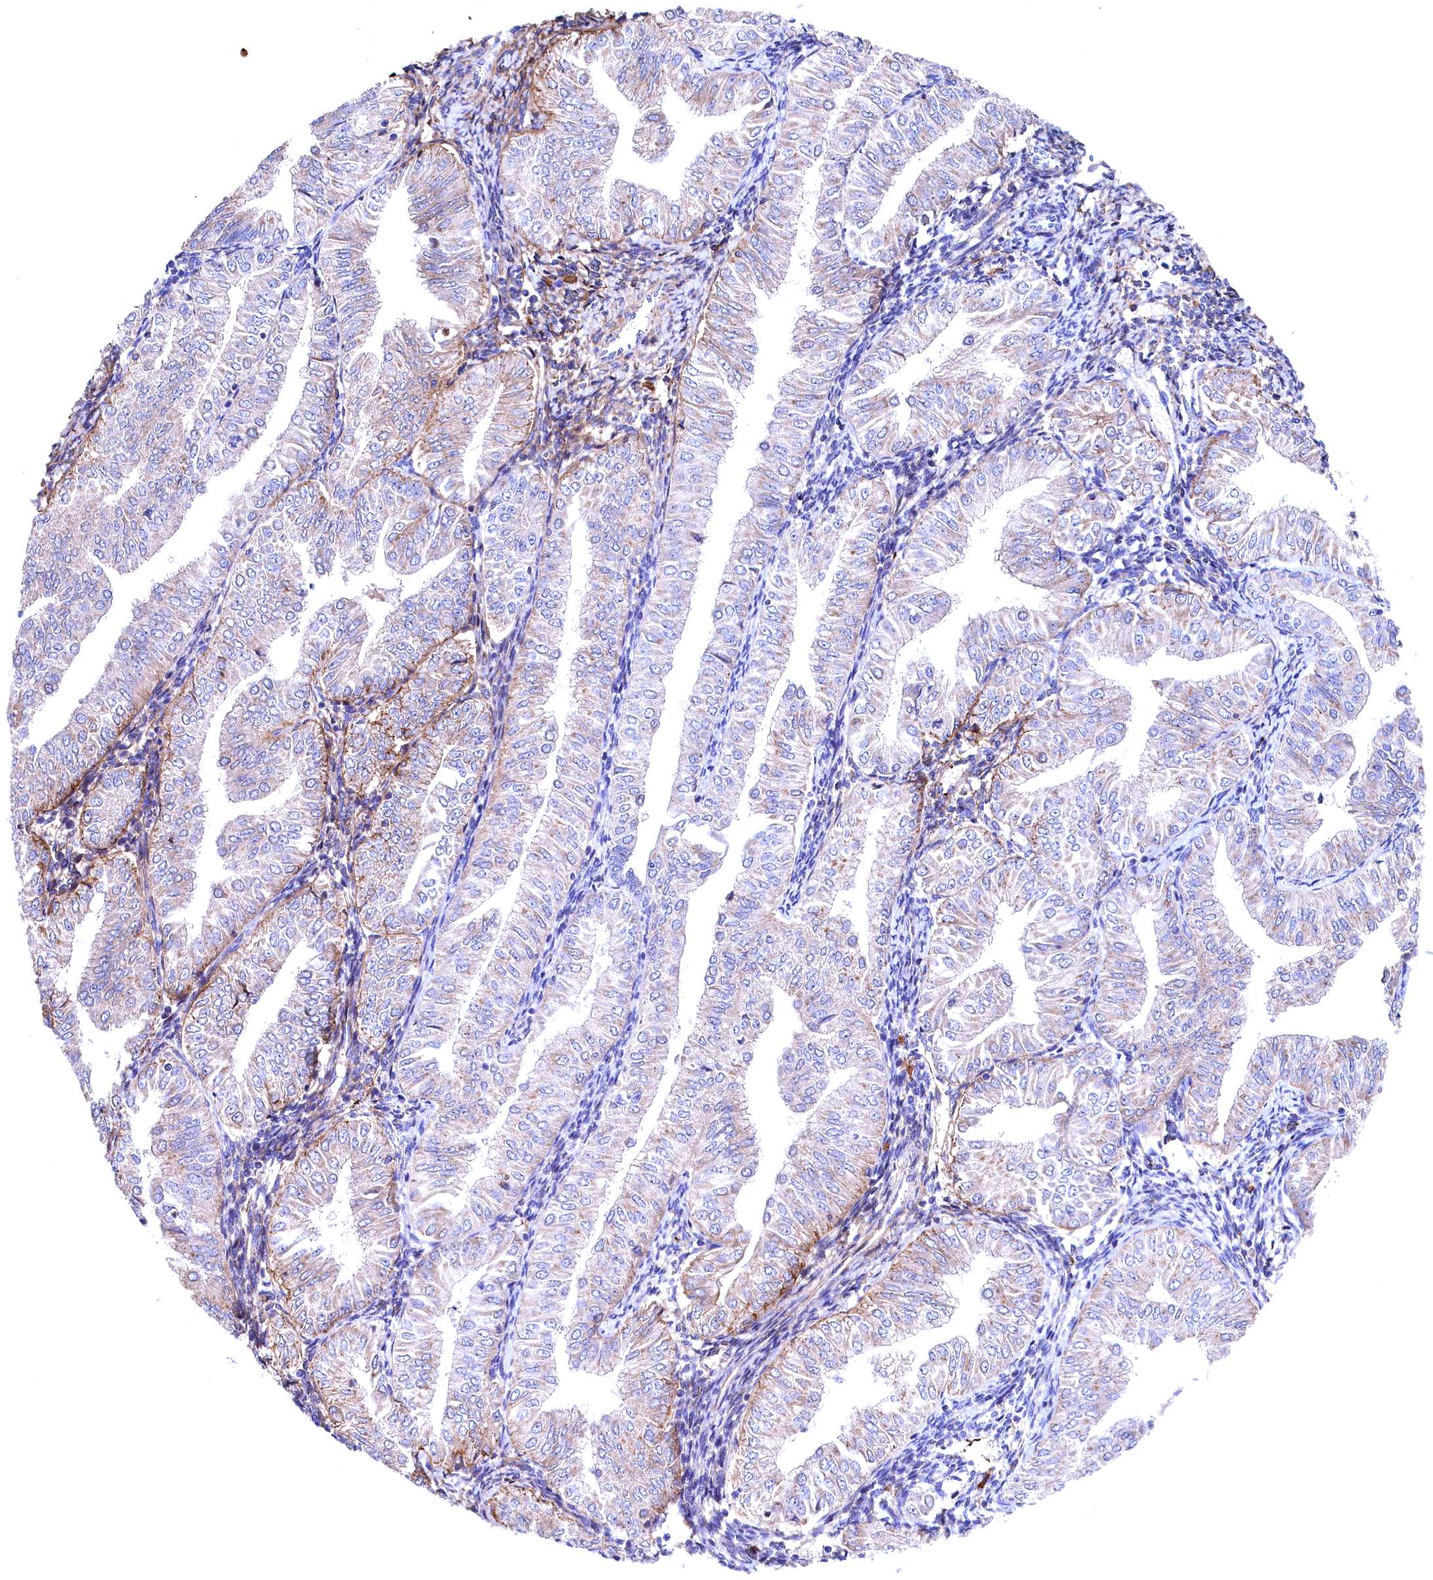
{"staining": {"intensity": "weak", "quantity": "<25%", "location": "cytoplasmic/membranous"}, "tissue": "endometrial cancer", "cell_type": "Tumor cells", "image_type": "cancer", "snomed": [{"axis": "morphology", "description": "Normal tissue, NOS"}, {"axis": "morphology", "description": "Adenocarcinoma, NOS"}, {"axis": "topography", "description": "Endometrium"}], "caption": "IHC of human endometrial cancer shows no positivity in tumor cells.", "gene": "GPR108", "patient": {"sex": "female", "age": 53}}